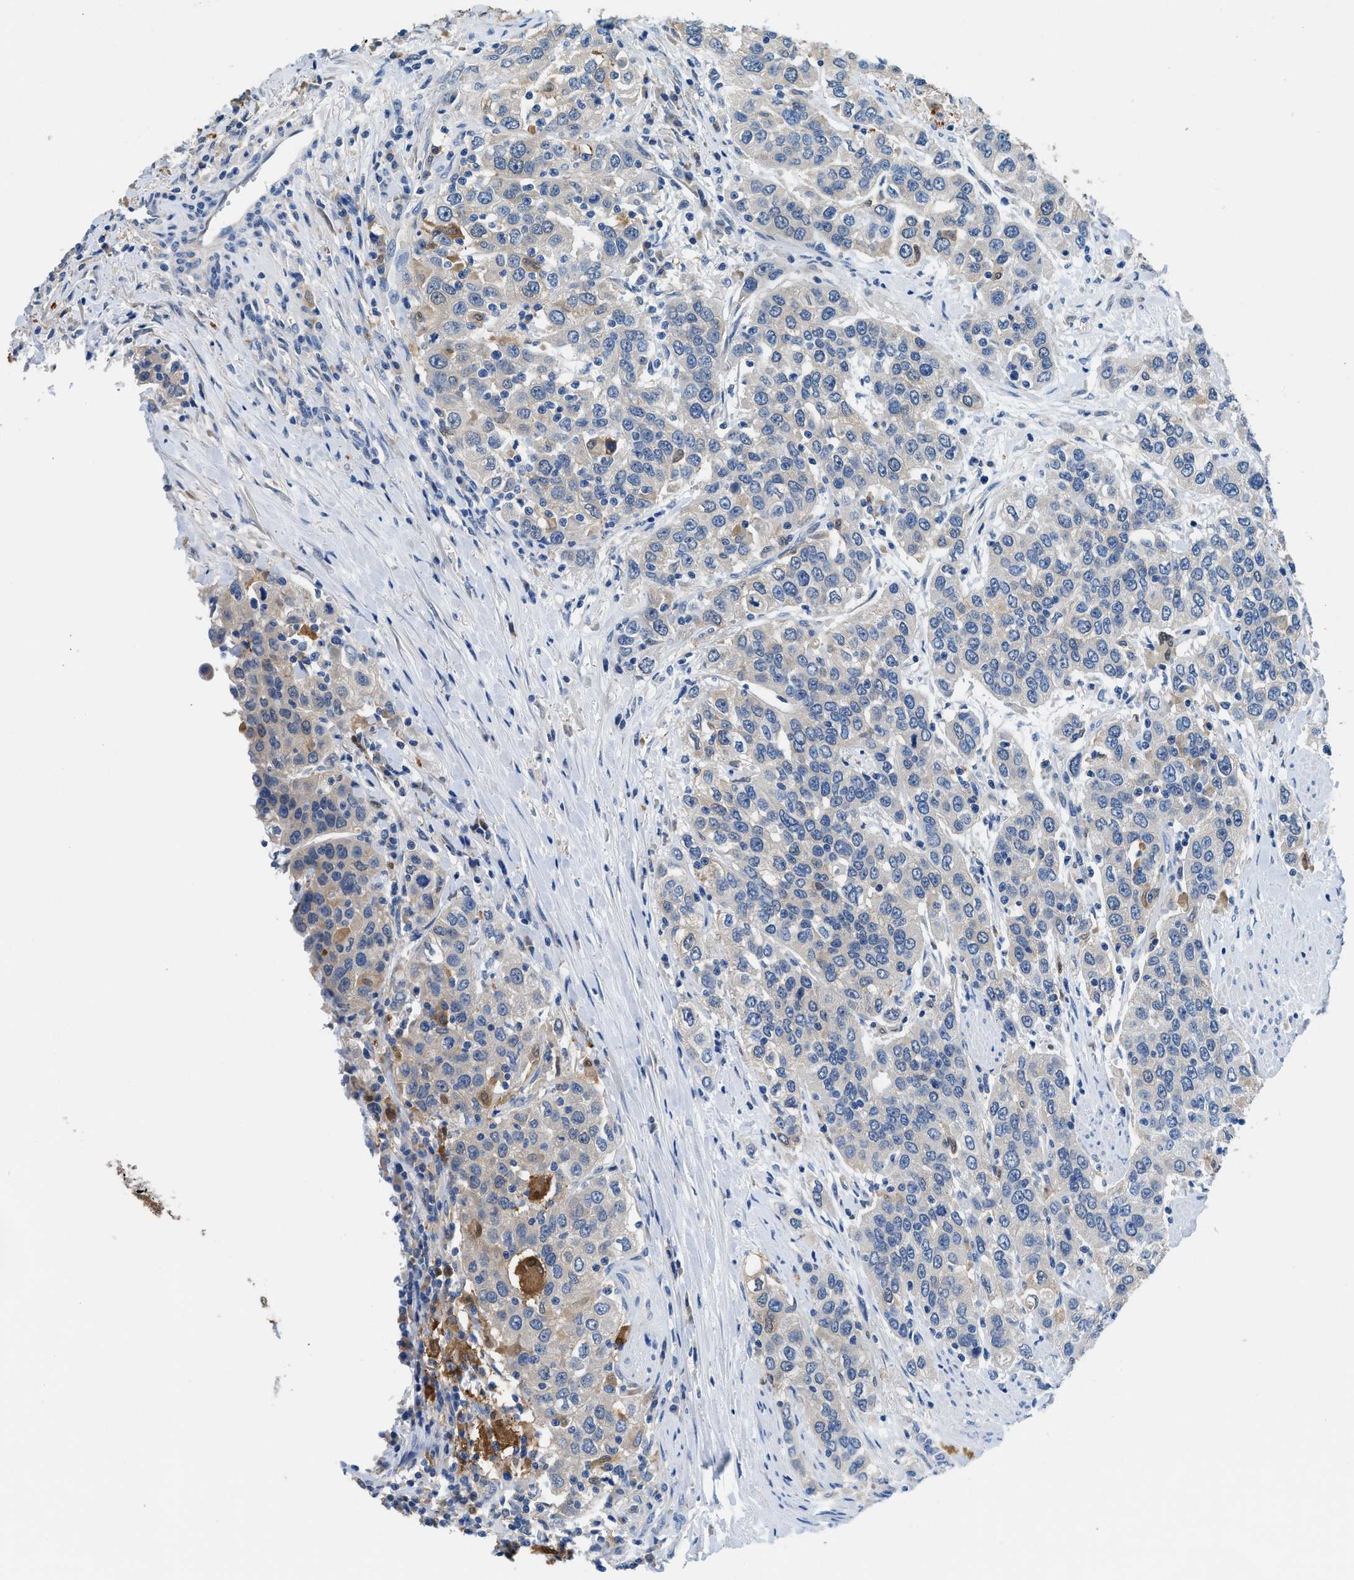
{"staining": {"intensity": "negative", "quantity": "none", "location": "none"}, "tissue": "urothelial cancer", "cell_type": "Tumor cells", "image_type": "cancer", "snomed": [{"axis": "morphology", "description": "Urothelial carcinoma, High grade"}, {"axis": "topography", "description": "Urinary bladder"}], "caption": "Urothelial carcinoma (high-grade) was stained to show a protein in brown. There is no significant positivity in tumor cells. Nuclei are stained in blue.", "gene": "FADS6", "patient": {"sex": "female", "age": 80}}